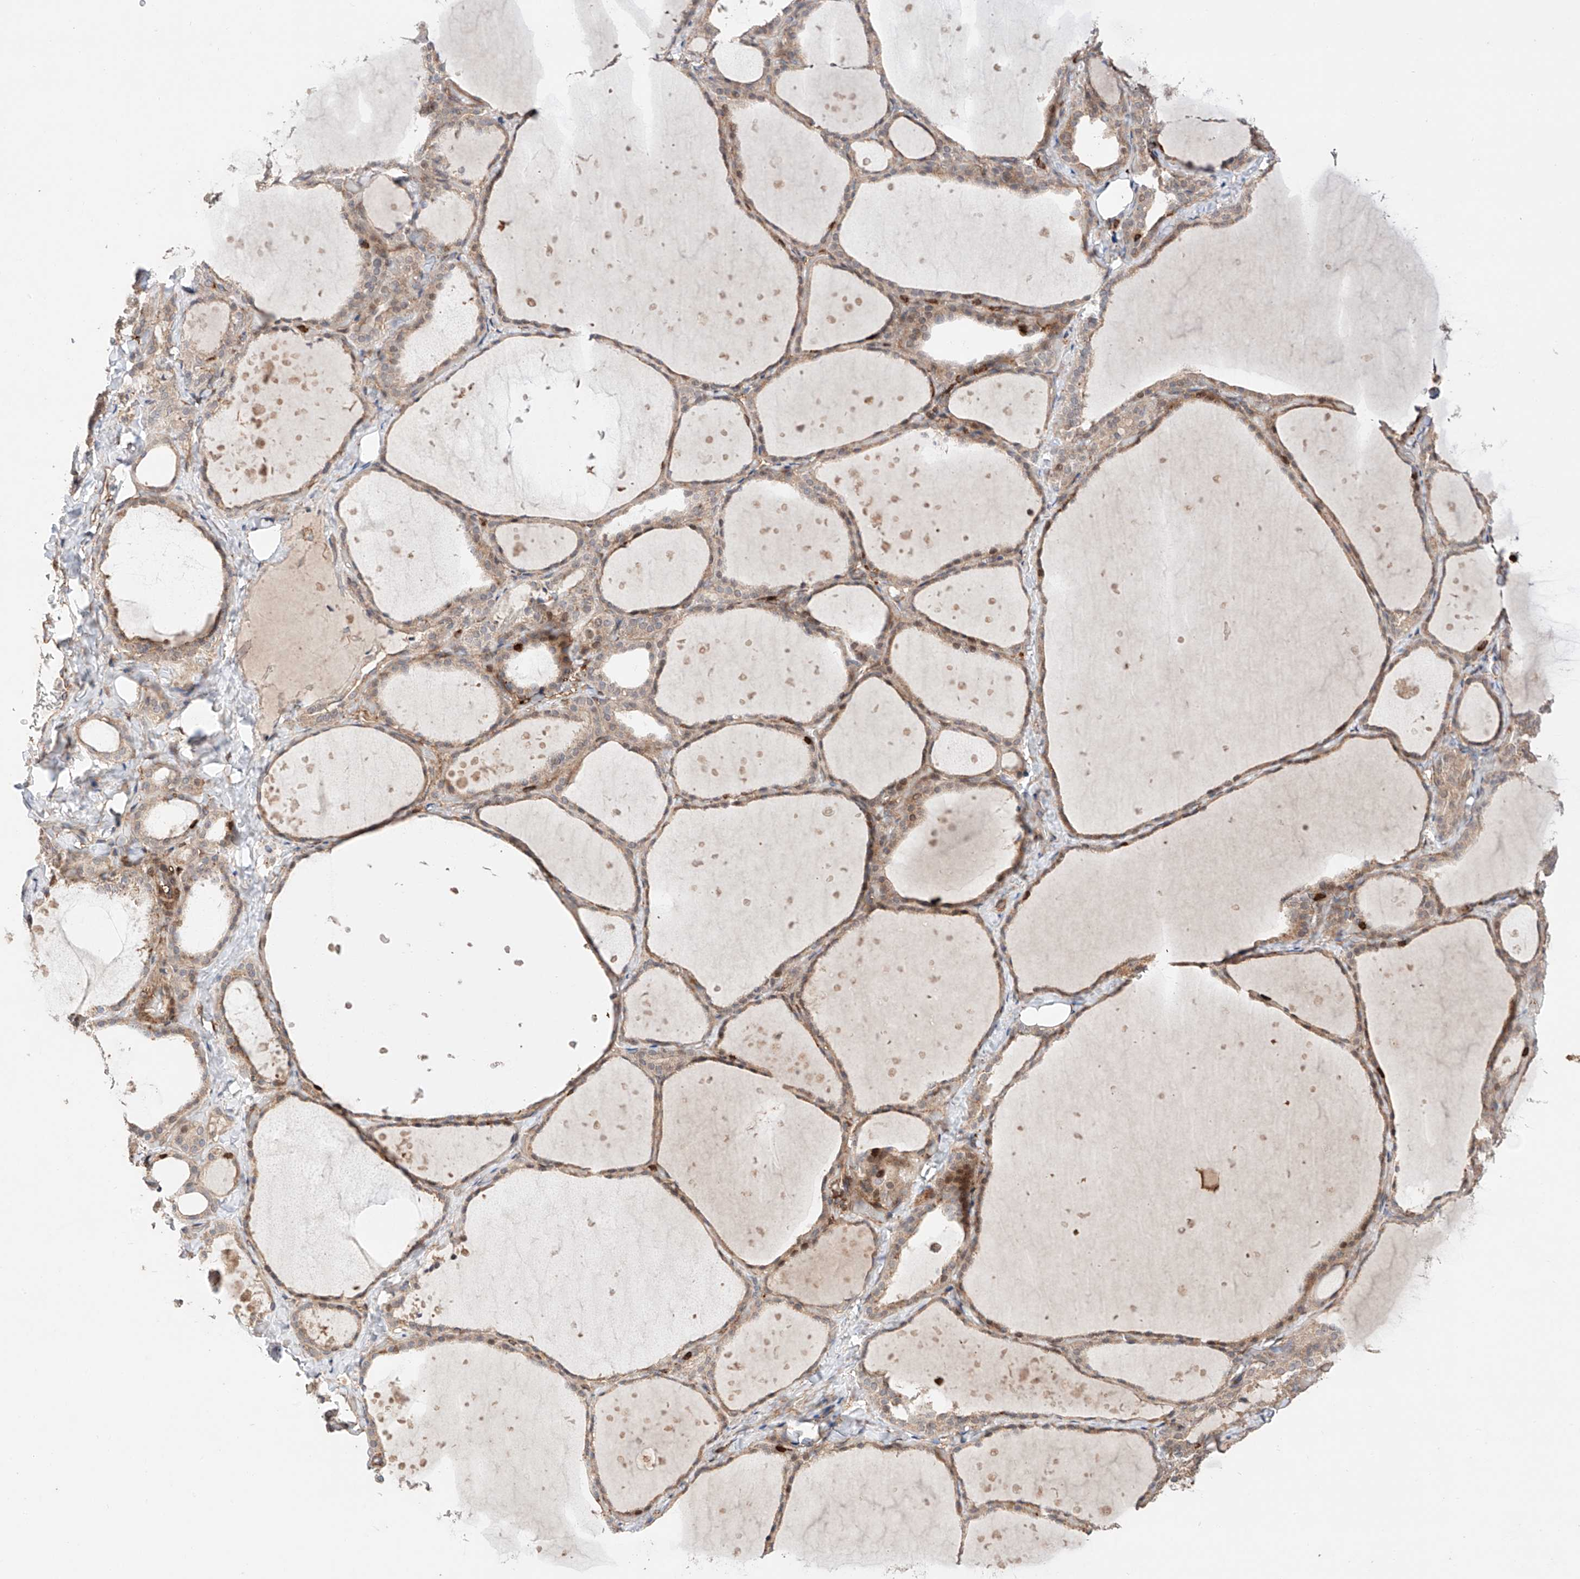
{"staining": {"intensity": "weak", "quantity": ">75%", "location": "cytoplasmic/membranous"}, "tissue": "thyroid gland", "cell_type": "Glandular cells", "image_type": "normal", "snomed": [{"axis": "morphology", "description": "Normal tissue, NOS"}, {"axis": "topography", "description": "Thyroid gland"}], "caption": "A low amount of weak cytoplasmic/membranous expression is identified in approximately >75% of glandular cells in unremarkable thyroid gland.", "gene": "IGSF22", "patient": {"sex": "female", "age": 44}}